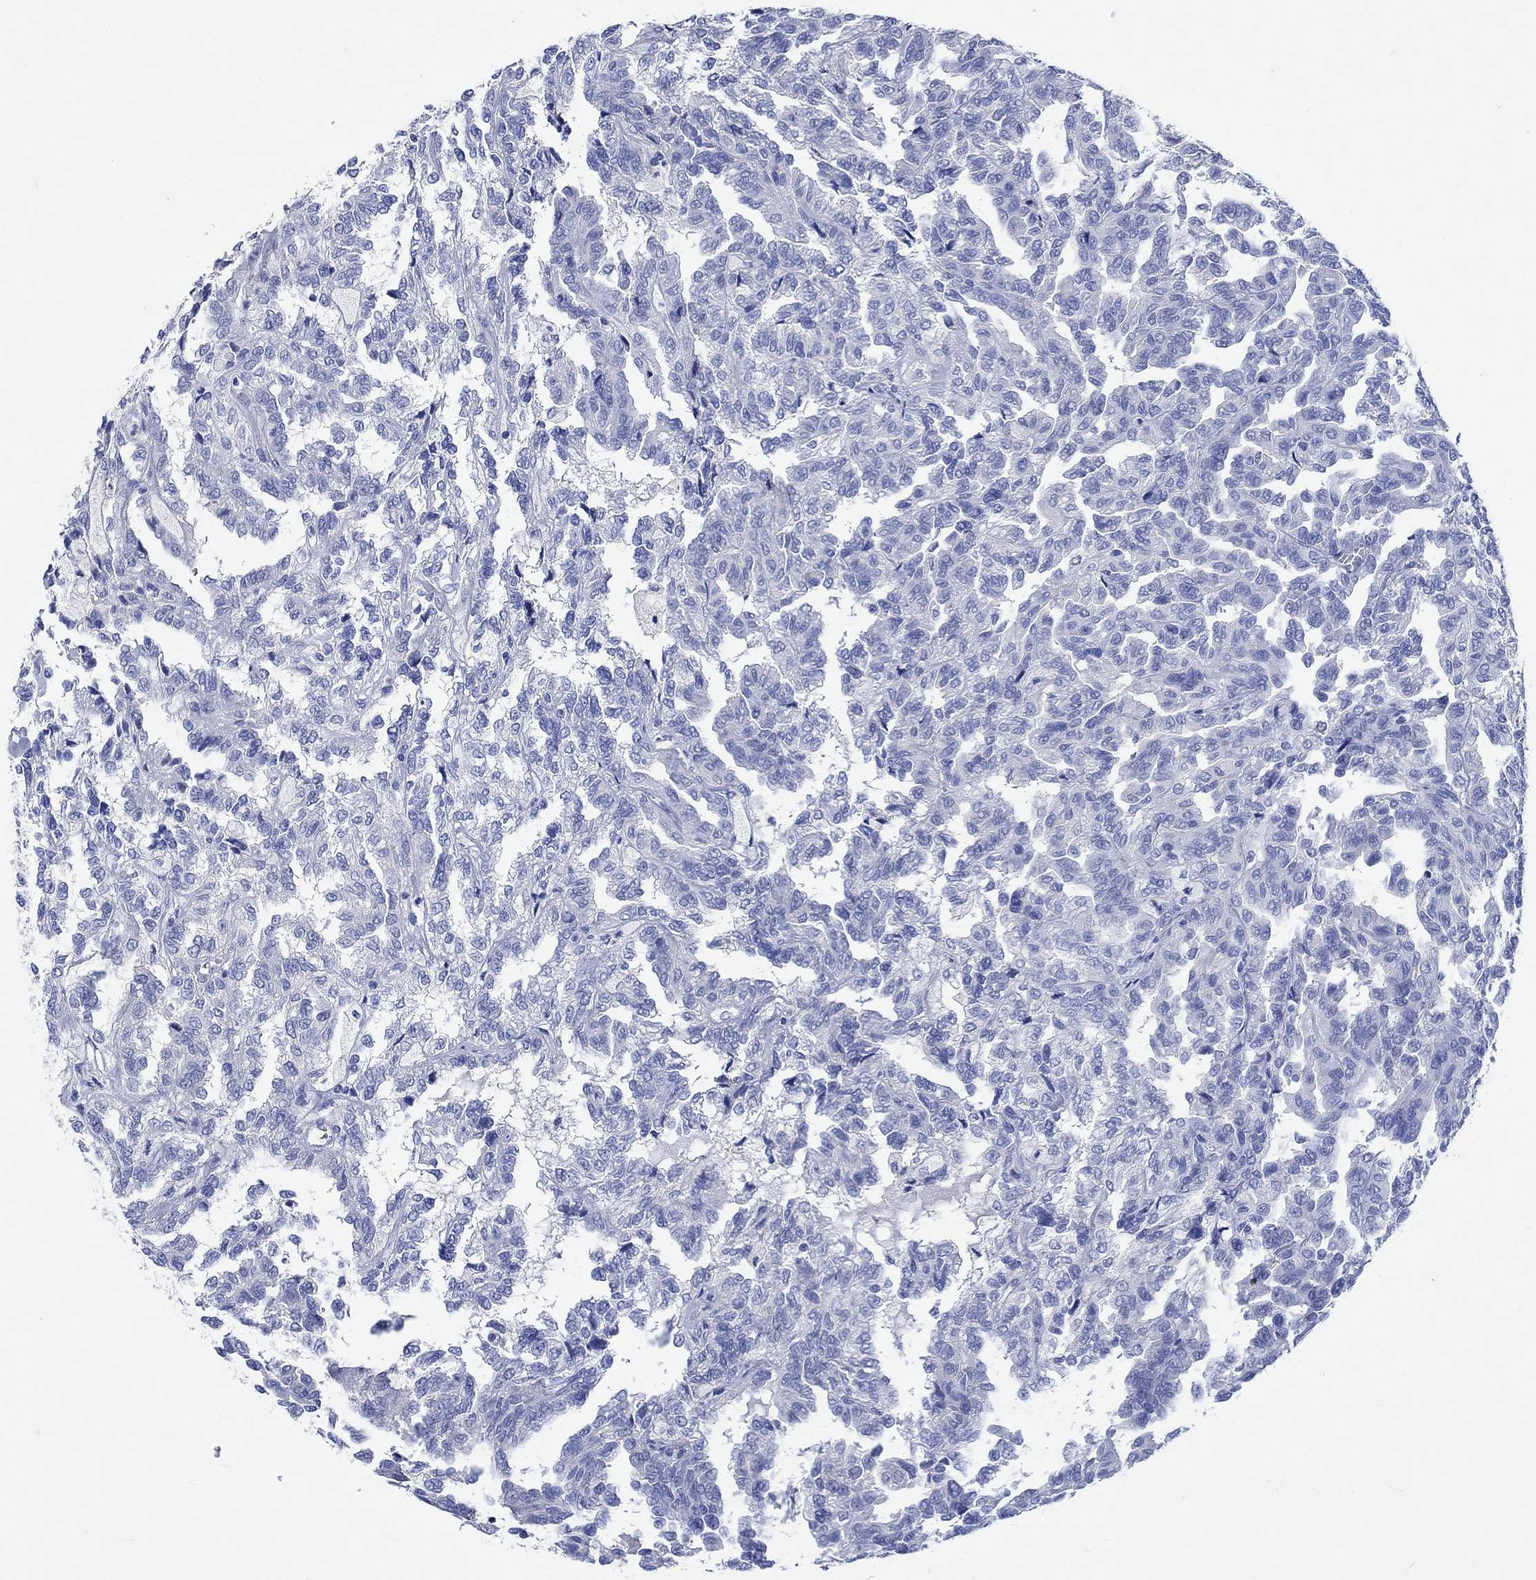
{"staining": {"intensity": "negative", "quantity": "none", "location": "none"}, "tissue": "renal cancer", "cell_type": "Tumor cells", "image_type": "cancer", "snomed": [{"axis": "morphology", "description": "Adenocarcinoma, NOS"}, {"axis": "topography", "description": "Kidney"}], "caption": "Tumor cells show no significant positivity in renal cancer.", "gene": "SHISA4", "patient": {"sex": "male", "age": 79}}